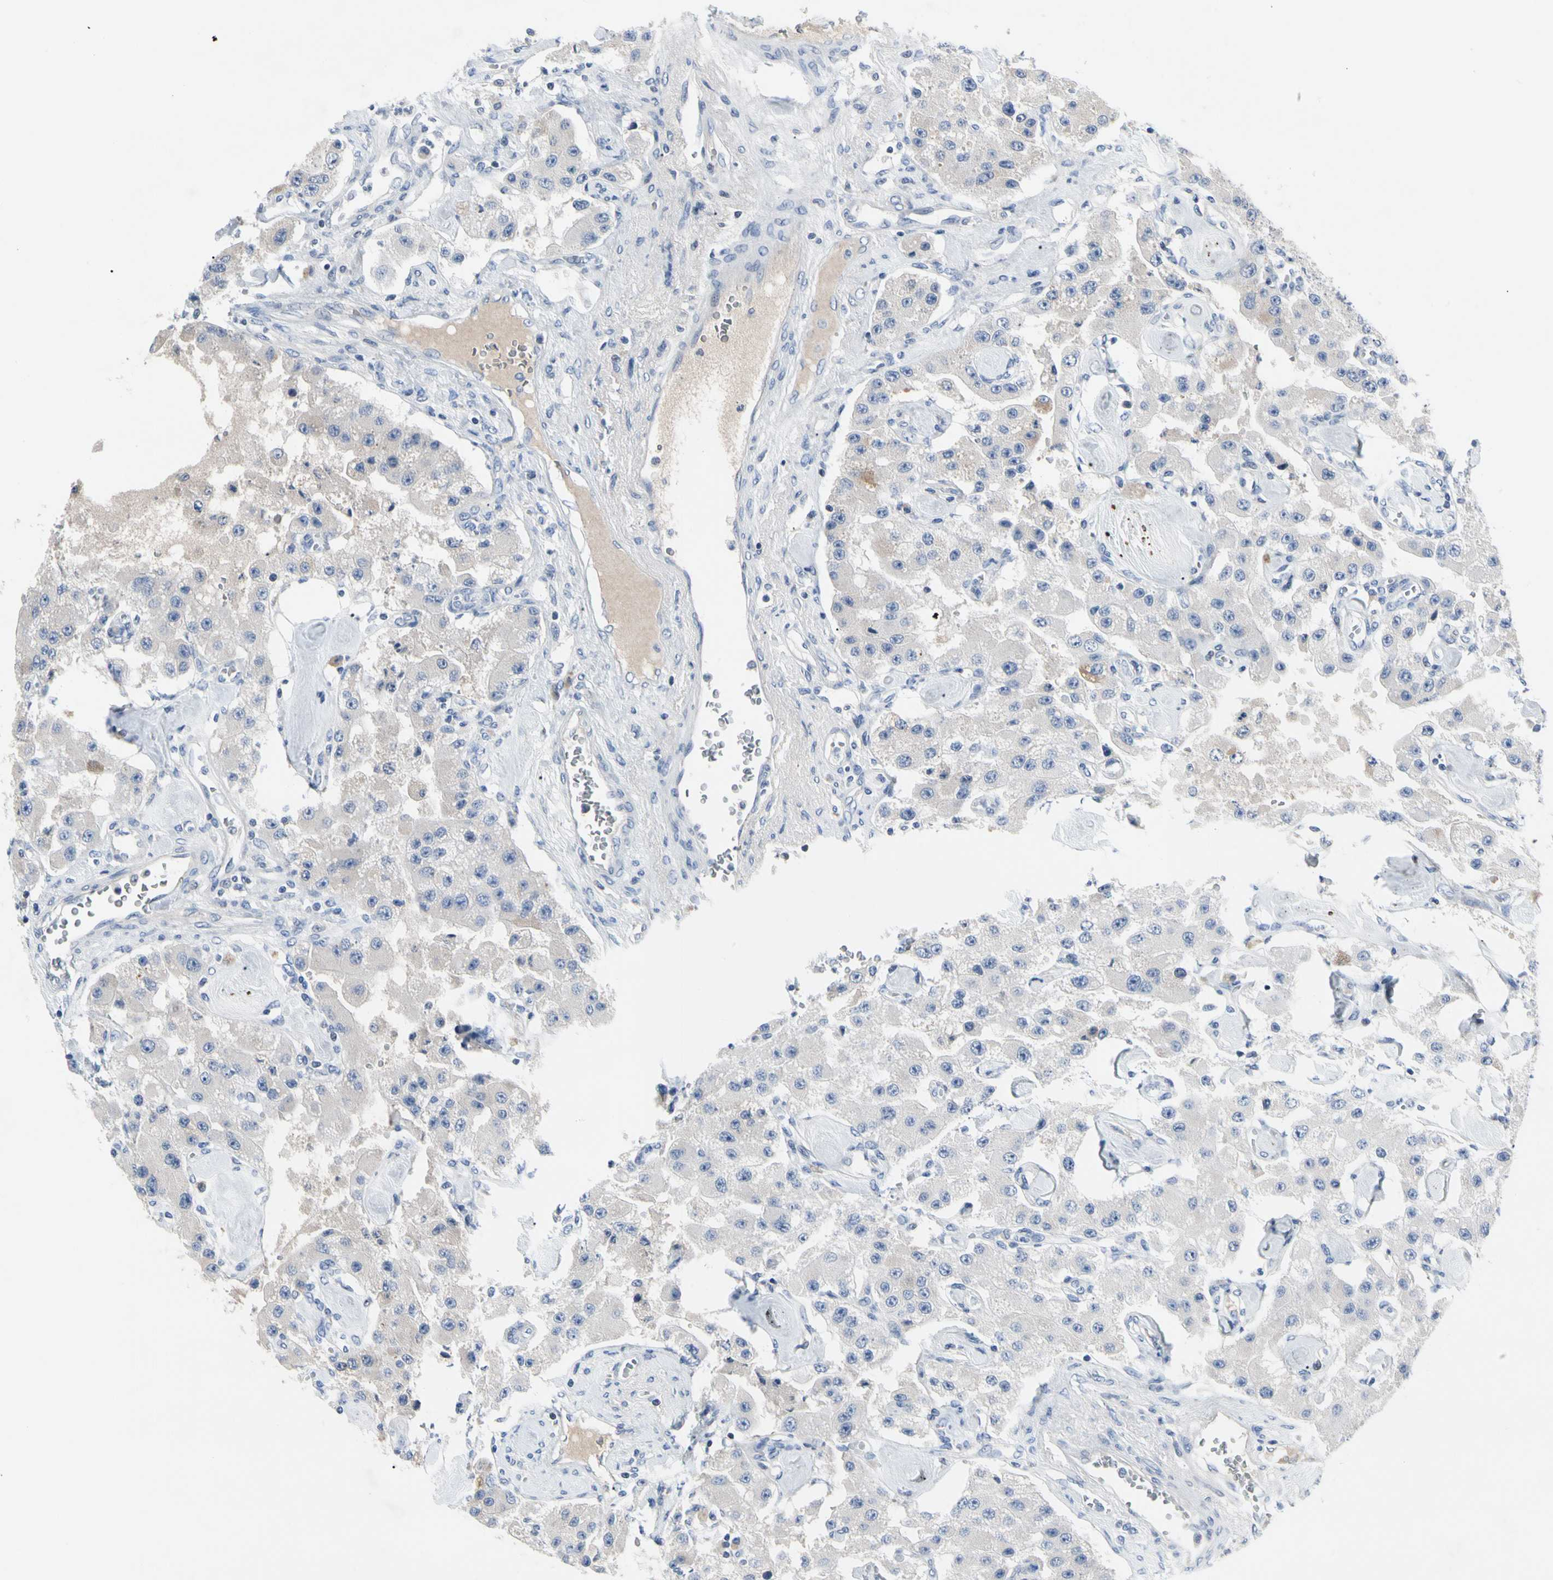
{"staining": {"intensity": "negative", "quantity": "none", "location": "none"}, "tissue": "carcinoid", "cell_type": "Tumor cells", "image_type": "cancer", "snomed": [{"axis": "morphology", "description": "Carcinoid, malignant, NOS"}, {"axis": "topography", "description": "Pancreas"}], "caption": "The micrograph exhibits no significant expression in tumor cells of carcinoid (malignant).", "gene": "ECRG4", "patient": {"sex": "male", "age": 41}}